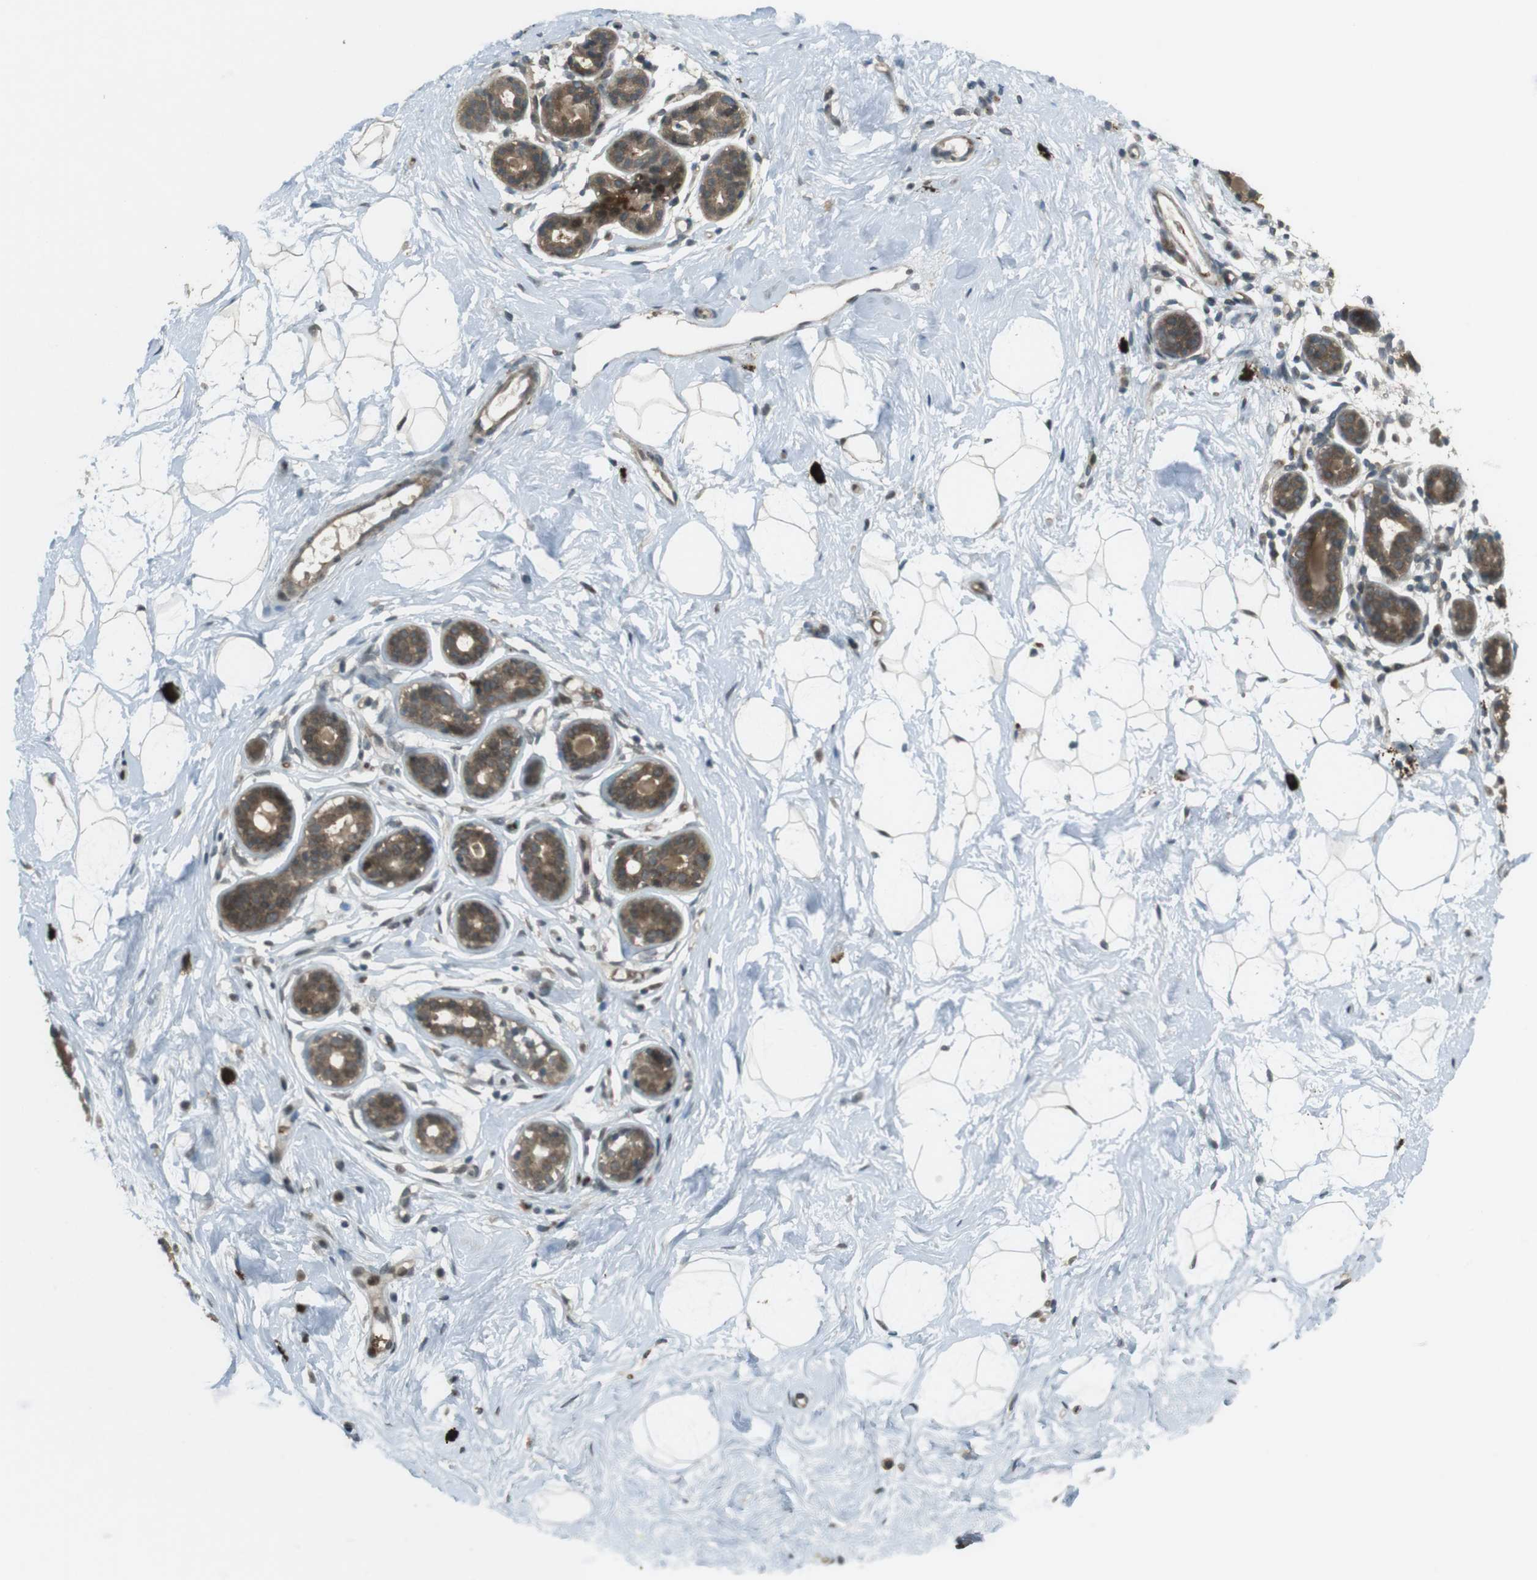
{"staining": {"intensity": "moderate", "quantity": ">75%", "location": "nuclear"}, "tissue": "breast", "cell_type": "Adipocytes", "image_type": "normal", "snomed": [{"axis": "morphology", "description": "Normal tissue, NOS"}, {"axis": "topography", "description": "Breast"}], "caption": "Human breast stained with a protein marker reveals moderate staining in adipocytes.", "gene": "SLITRK5", "patient": {"sex": "female", "age": 23}}